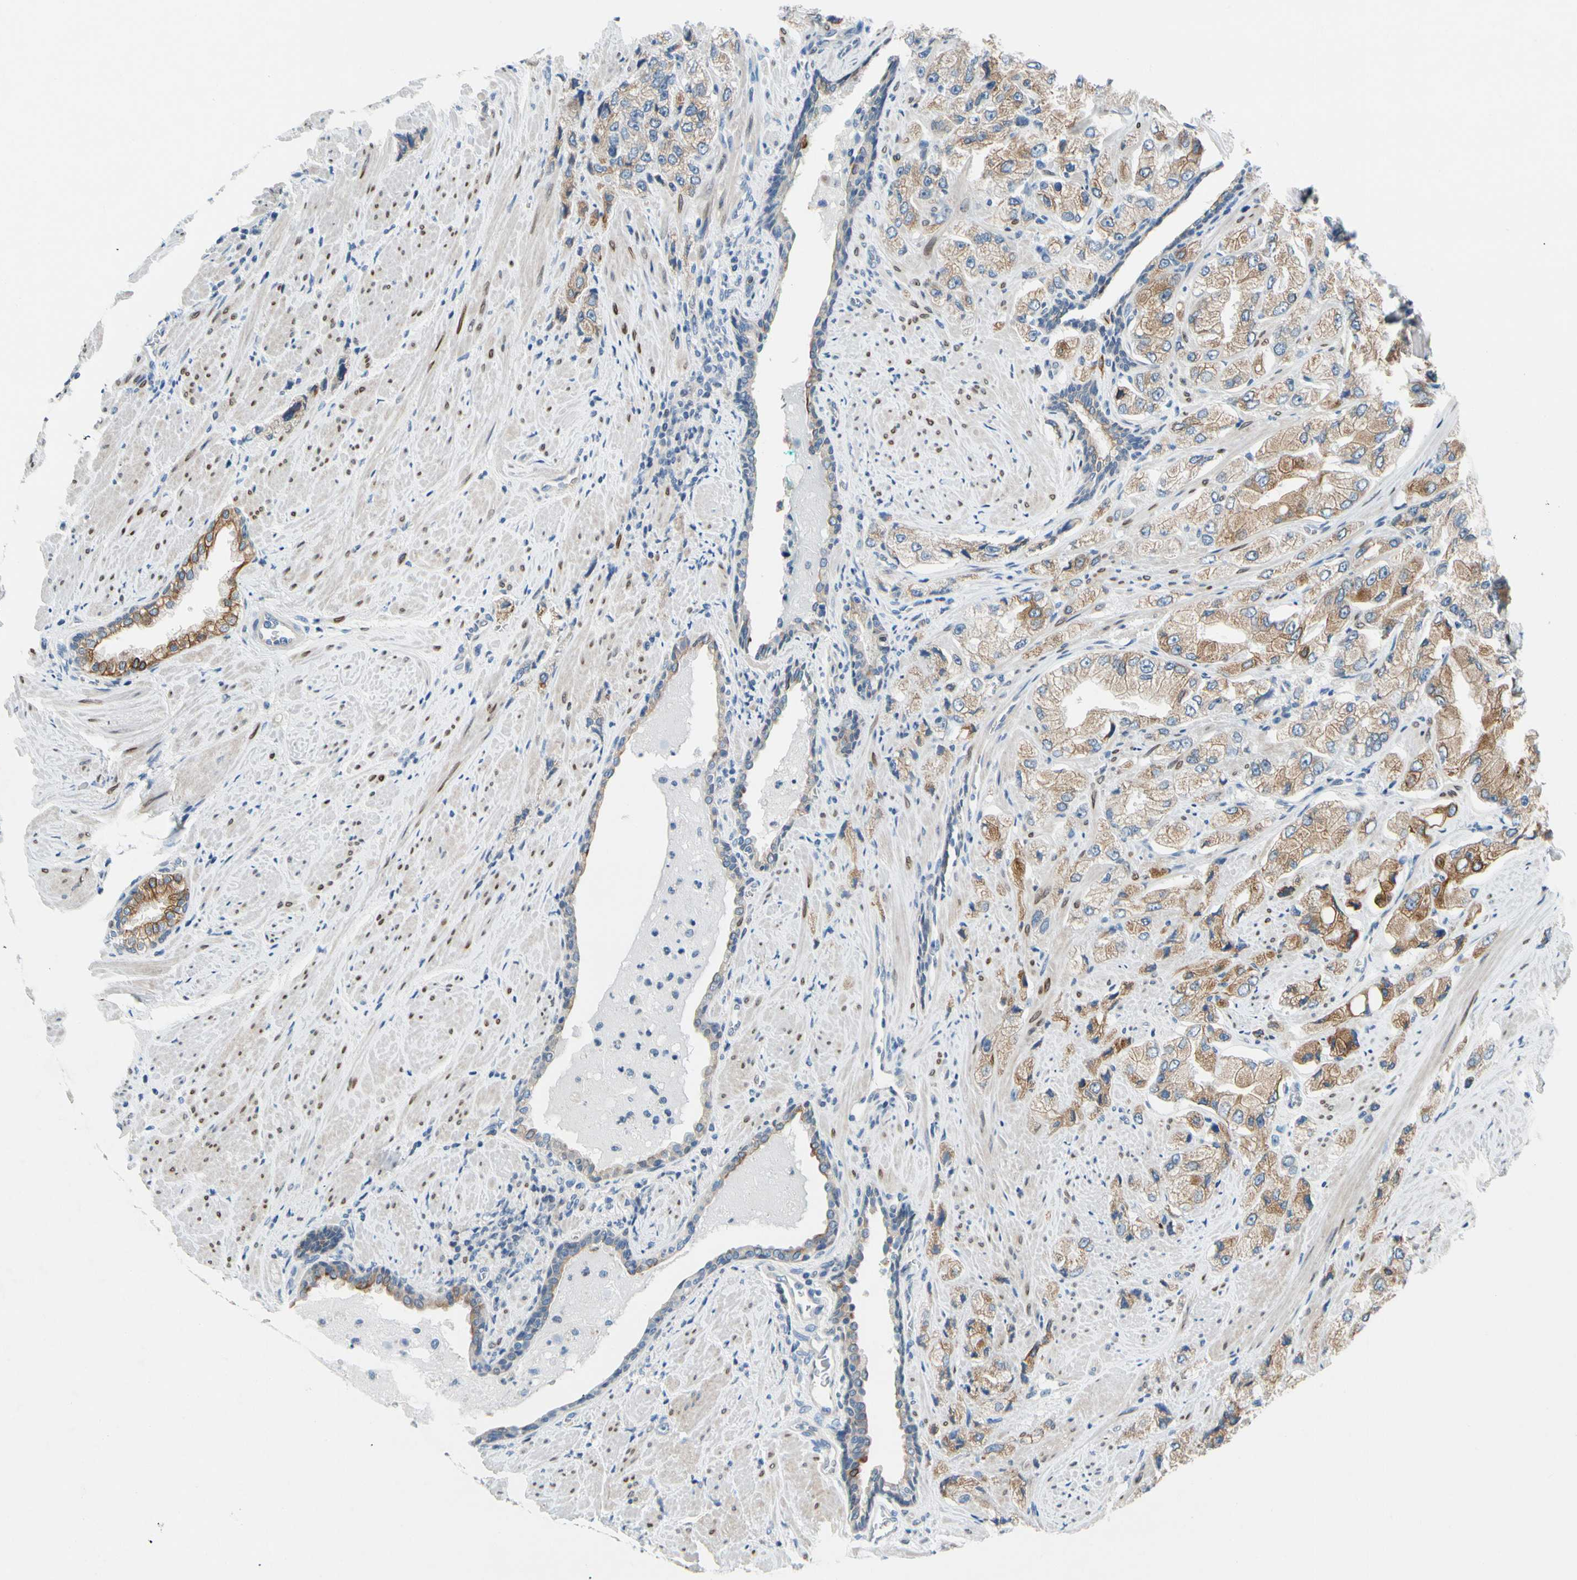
{"staining": {"intensity": "moderate", "quantity": ">75%", "location": "cytoplasmic/membranous"}, "tissue": "prostate cancer", "cell_type": "Tumor cells", "image_type": "cancer", "snomed": [{"axis": "morphology", "description": "Adenocarcinoma, High grade"}, {"axis": "topography", "description": "Prostate"}], "caption": "The immunohistochemical stain highlights moderate cytoplasmic/membranous expression in tumor cells of high-grade adenocarcinoma (prostate) tissue. (Brightfield microscopy of DAB IHC at high magnification).", "gene": "ZNF132", "patient": {"sex": "male", "age": 58}}